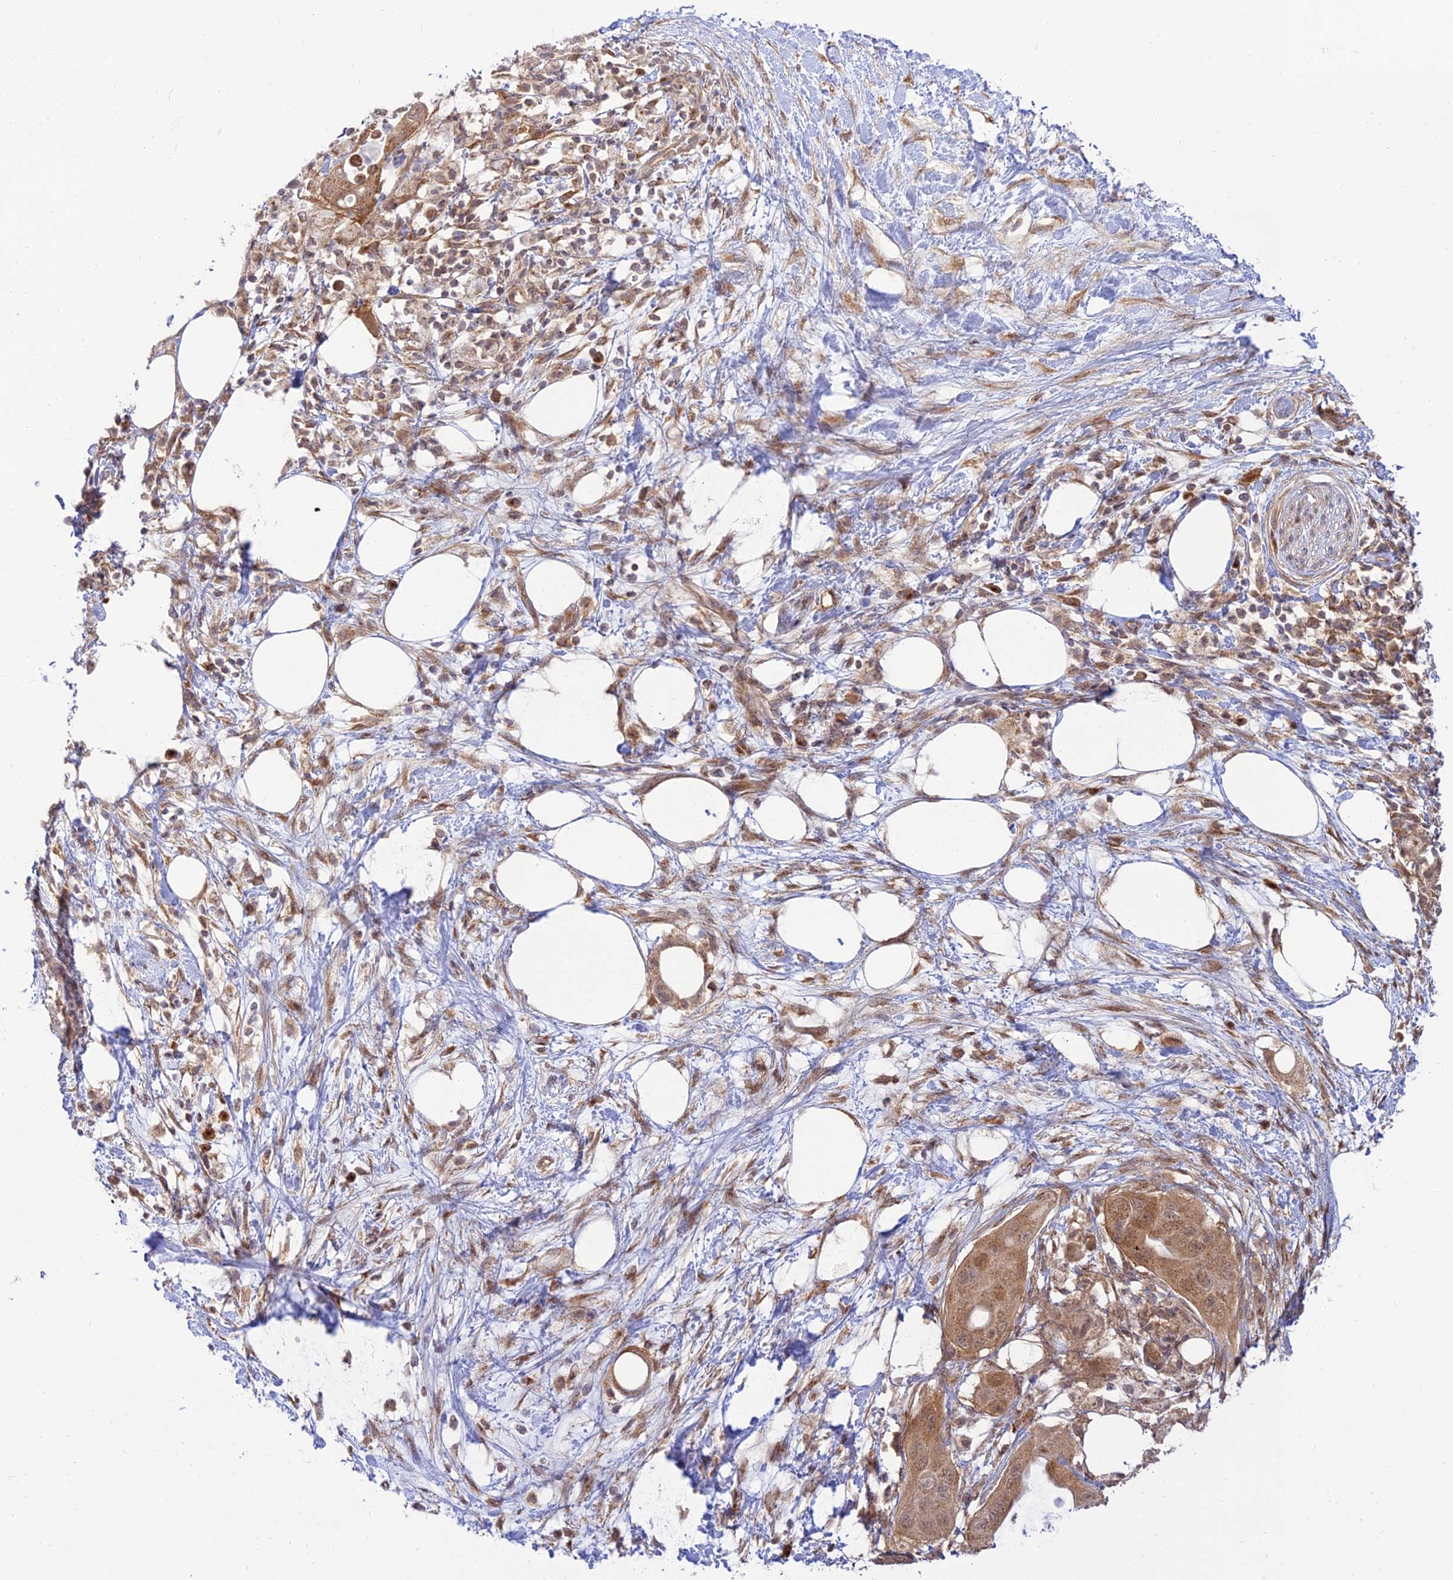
{"staining": {"intensity": "moderate", "quantity": ">75%", "location": "cytoplasmic/membranous"}, "tissue": "pancreatic cancer", "cell_type": "Tumor cells", "image_type": "cancer", "snomed": [{"axis": "morphology", "description": "Adenocarcinoma, NOS"}, {"axis": "topography", "description": "Pancreas"}], "caption": "Immunohistochemical staining of adenocarcinoma (pancreatic) displays moderate cytoplasmic/membranous protein staining in approximately >75% of tumor cells.", "gene": "GOLGA3", "patient": {"sex": "male", "age": 68}}